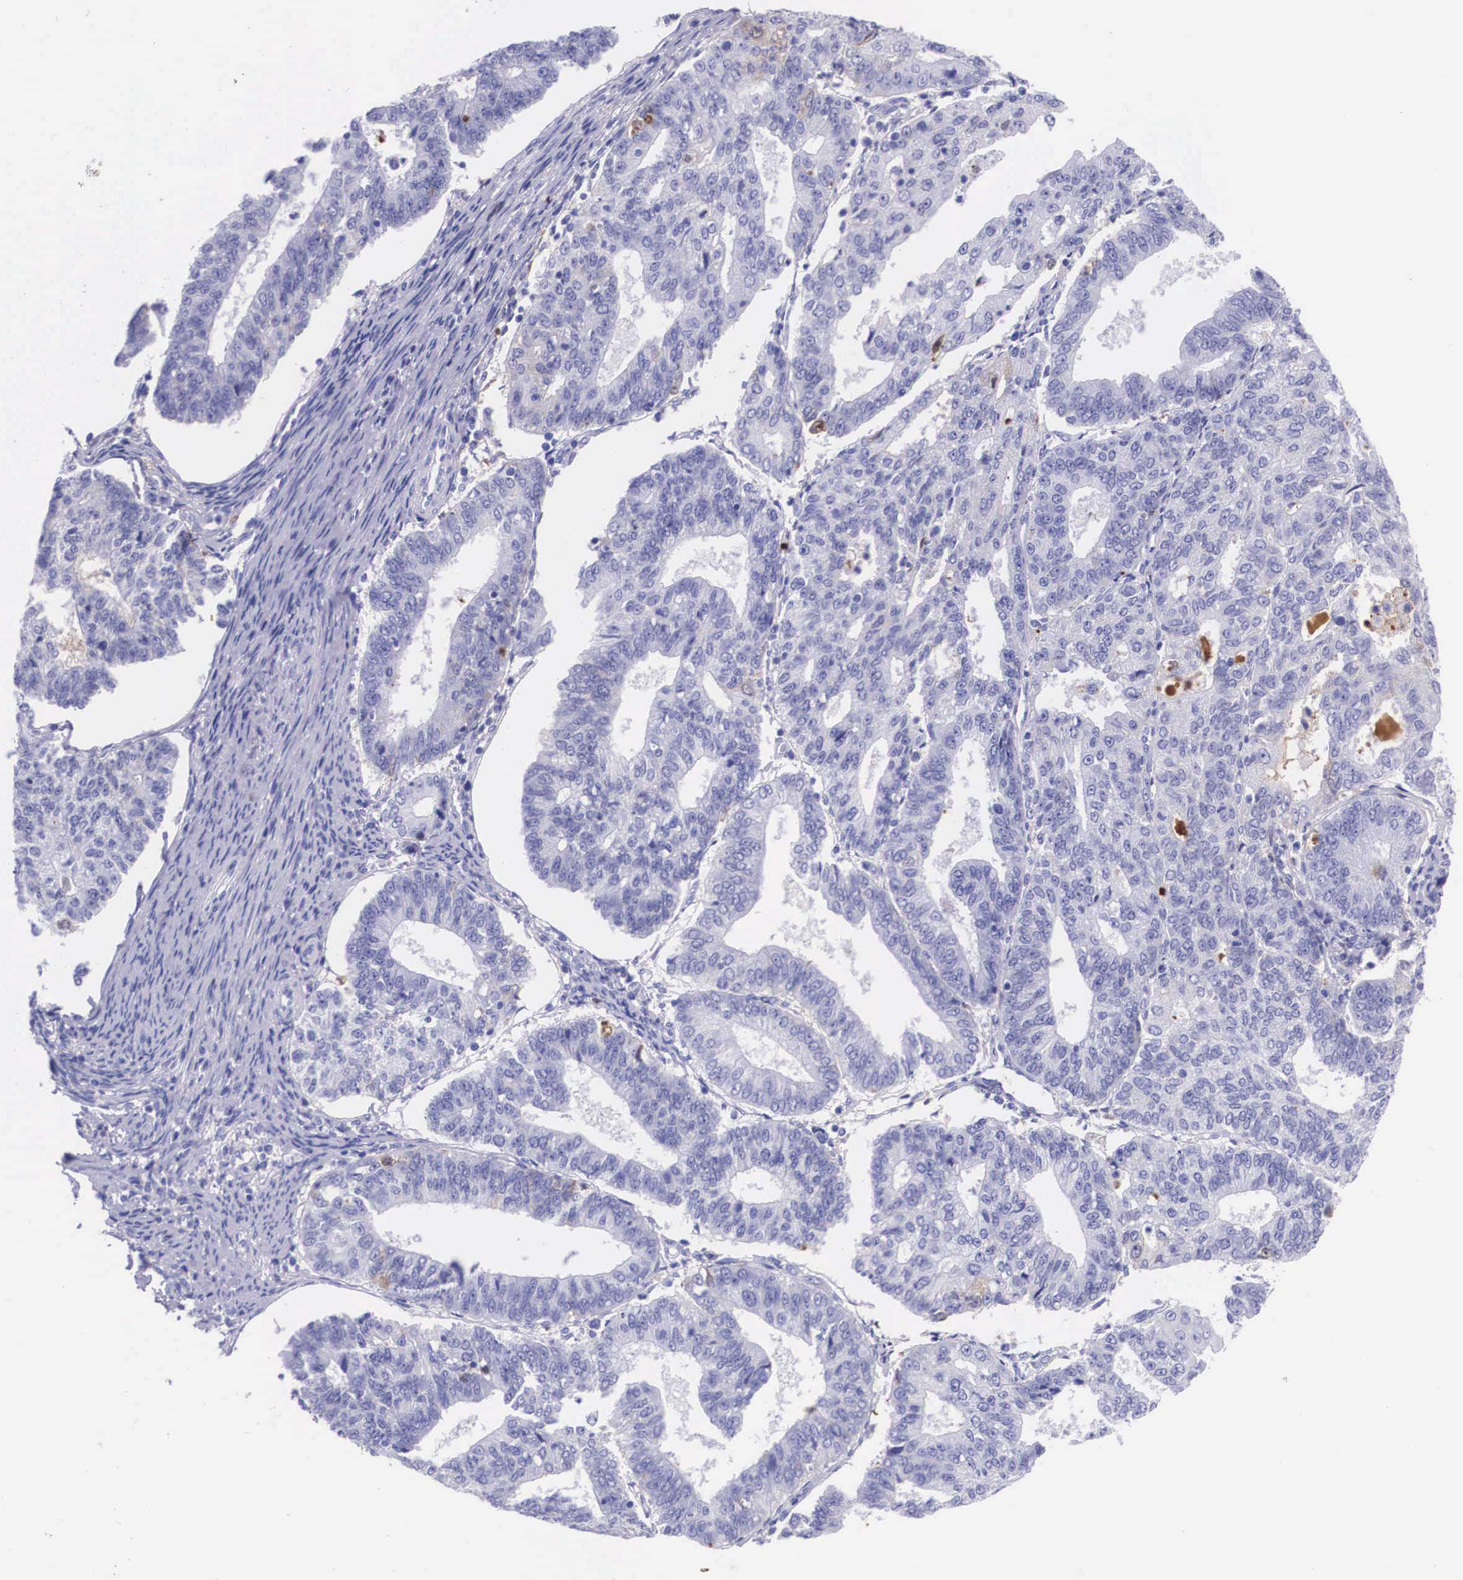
{"staining": {"intensity": "negative", "quantity": "none", "location": "none"}, "tissue": "endometrial cancer", "cell_type": "Tumor cells", "image_type": "cancer", "snomed": [{"axis": "morphology", "description": "Adenocarcinoma, NOS"}, {"axis": "topography", "description": "Endometrium"}], "caption": "Endometrial cancer (adenocarcinoma) was stained to show a protein in brown. There is no significant staining in tumor cells.", "gene": "PLG", "patient": {"sex": "female", "age": 56}}